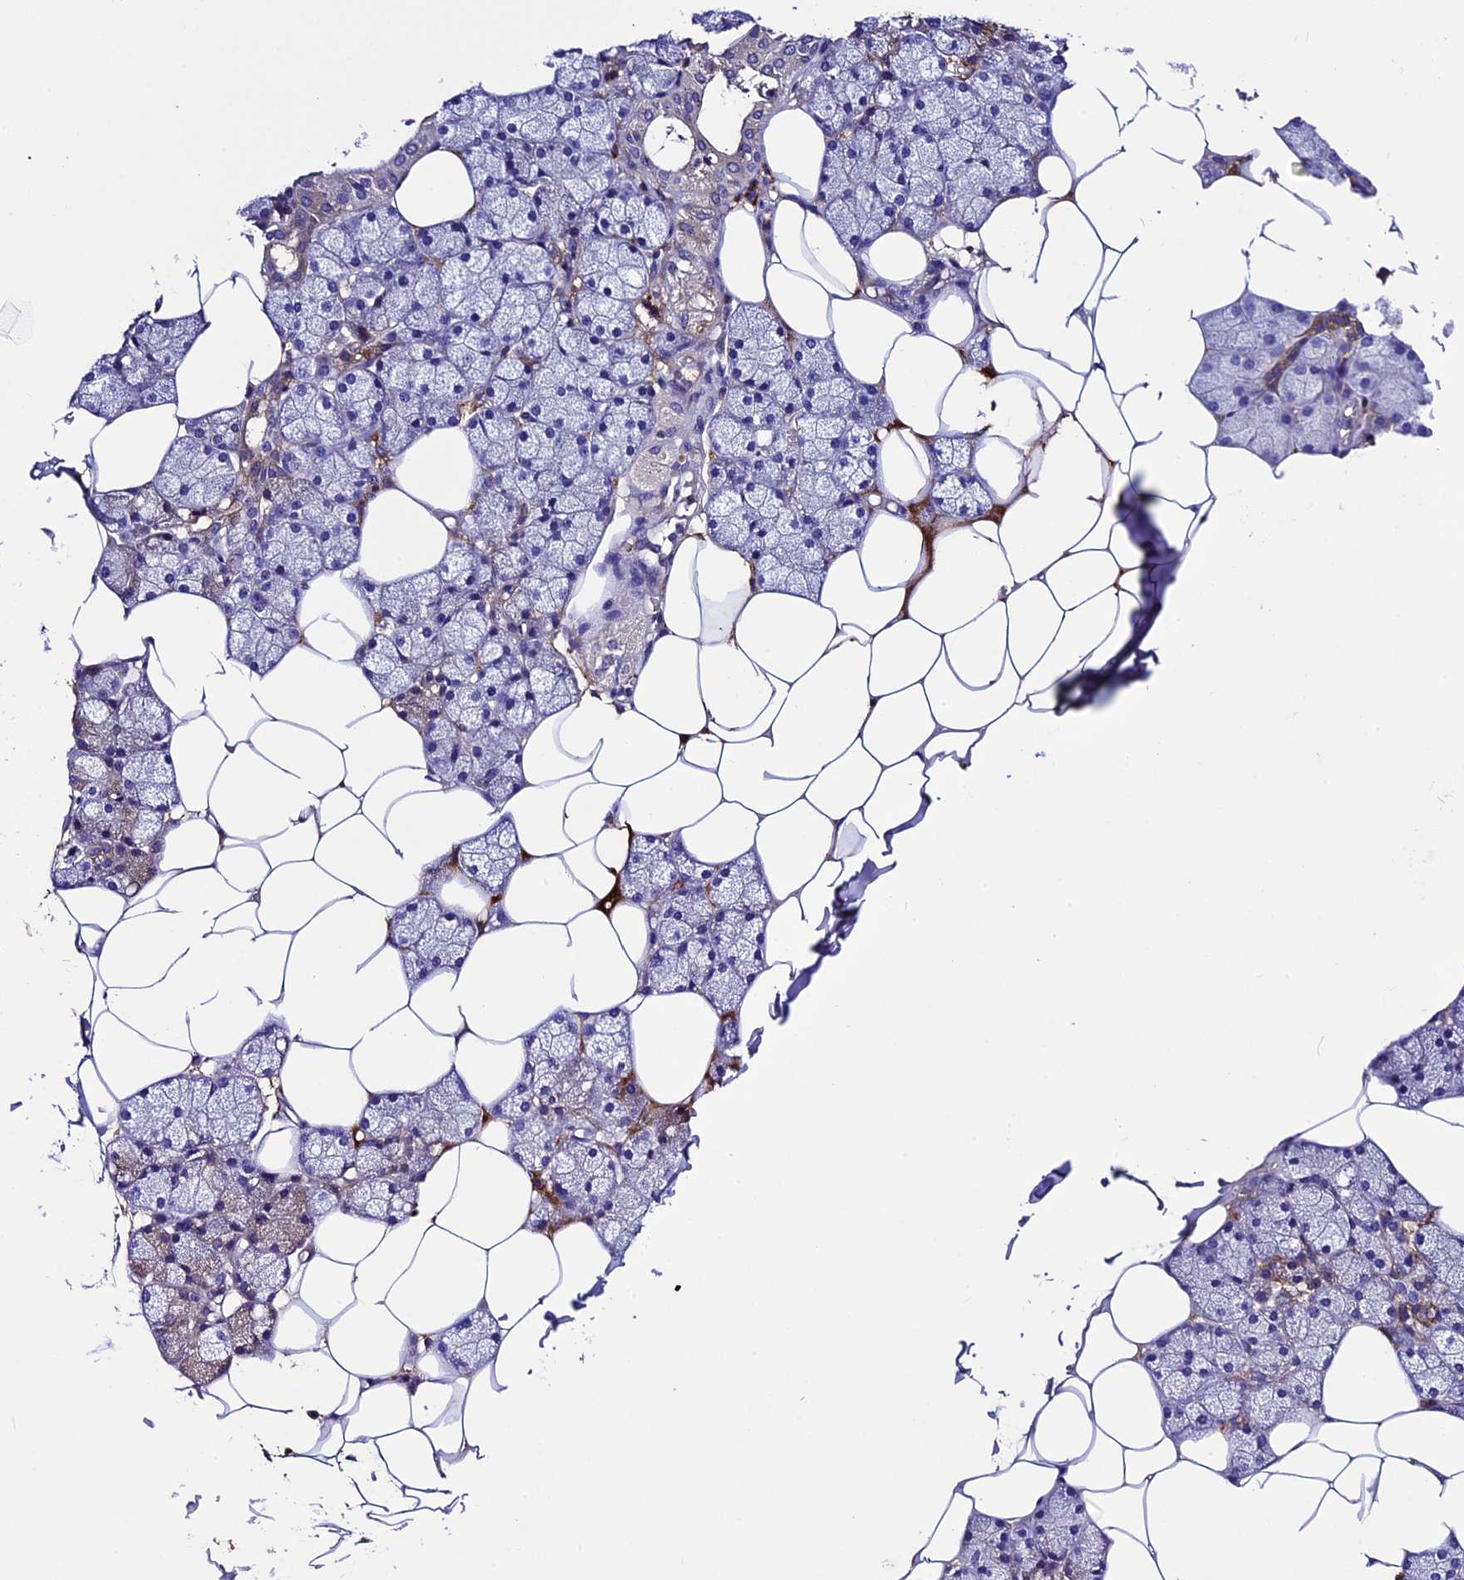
{"staining": {"intensity": "negative", "quantity": "none", "location": "none"}, "tissue": "salivary gland", "cell_type": "Glandular cells", "image_type": "normal", "snomed": [{"axis": "morphology", "description": "Normal tissue, NOS"}, {"axis": "topography", "description": "Salivary gland"}], "caption": "Salivary gland was stained to show a protein in brown. There is no significant expression in glandular cells. (Immunohistochemistry (ihc), brightfield microscopy, high magnification).", "gene": "TCP11L2", "patient": {"sex": "male", "age": 62}}